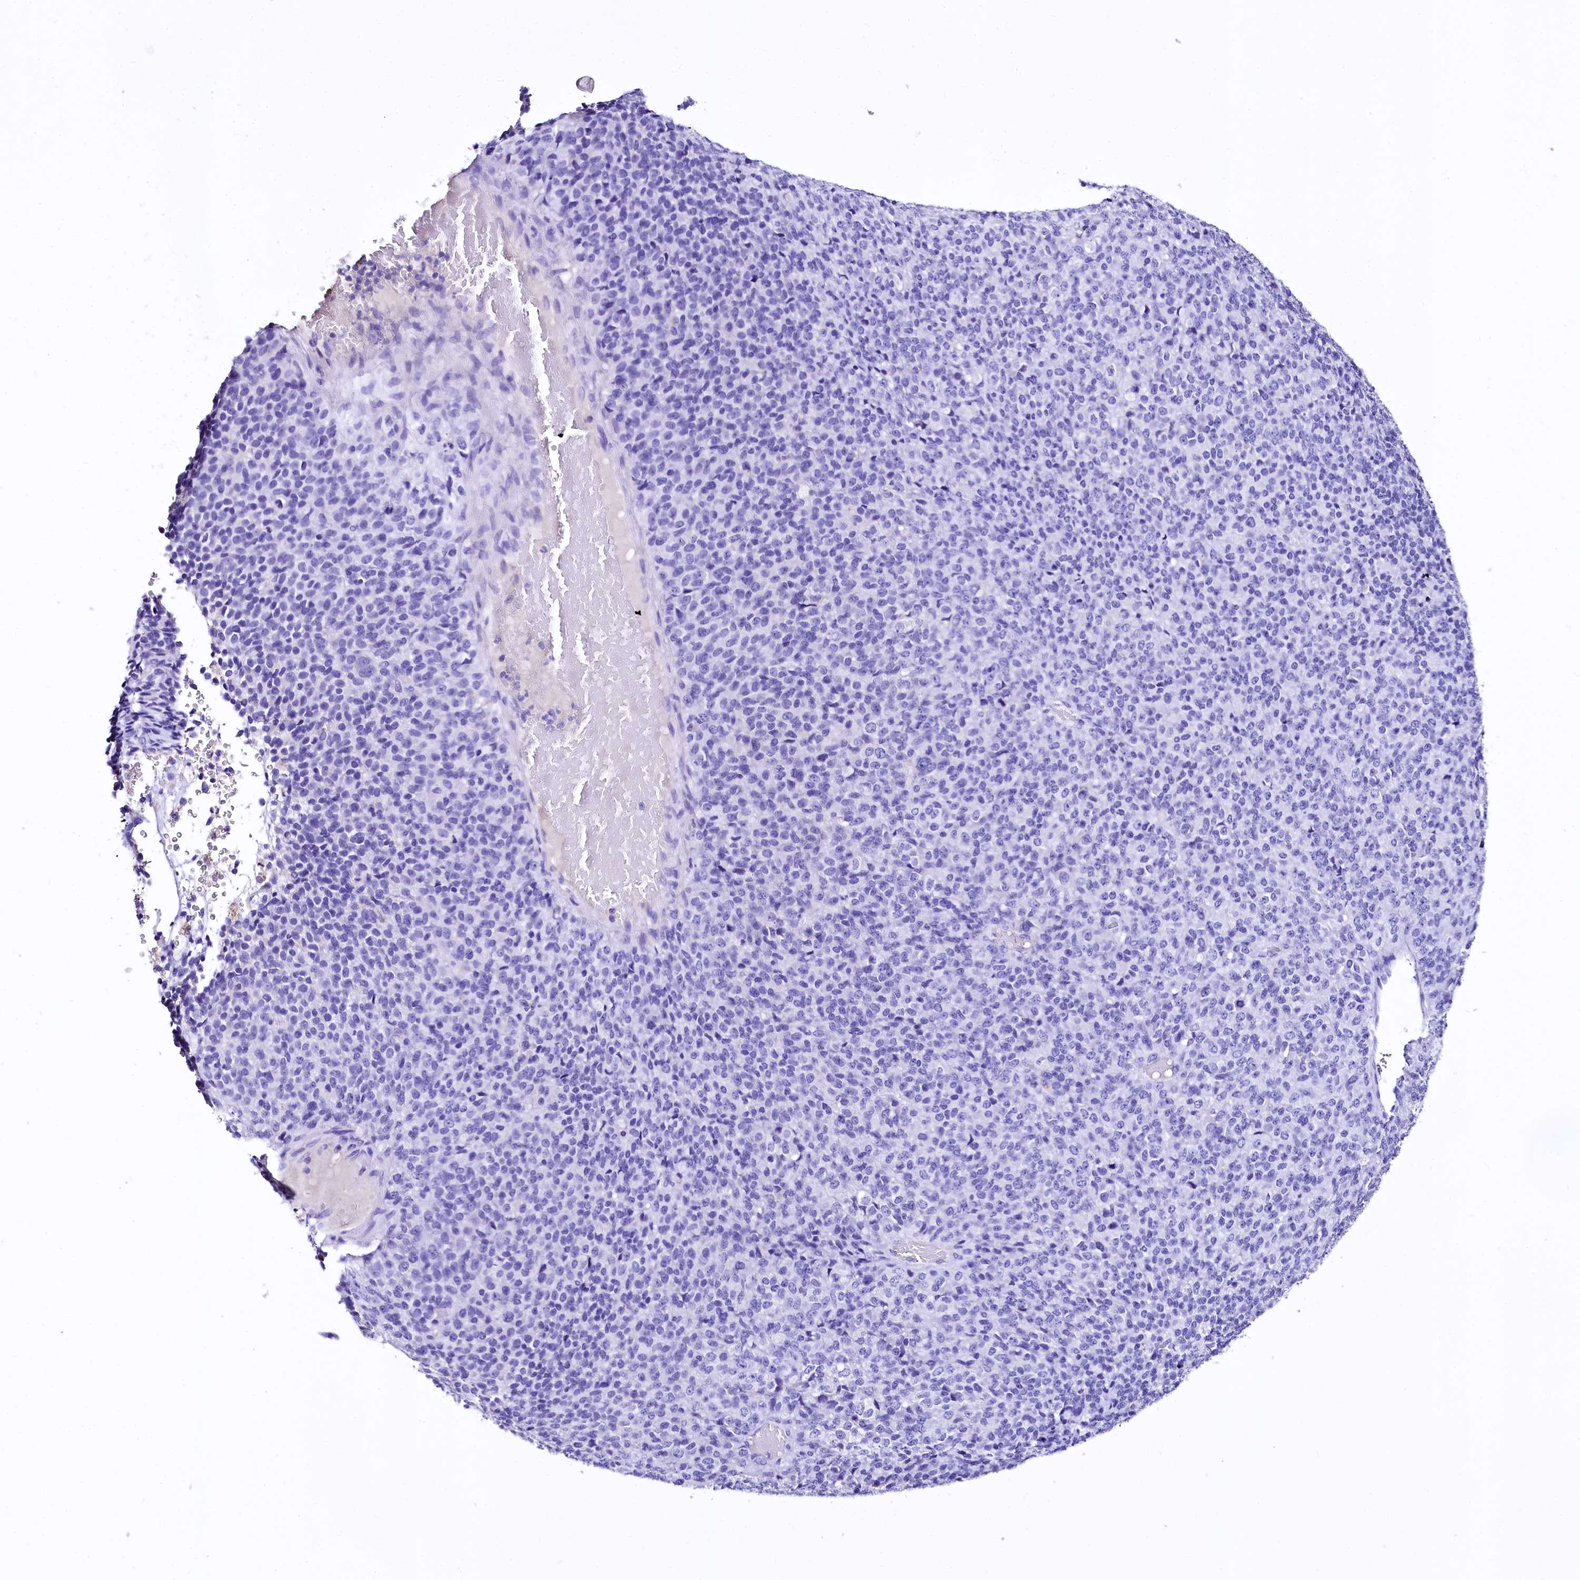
{"staining": {"intensity": "negative", "quantity": "none", "location": "none"}, "tissue": "melanoma", "cell_type": "Tumor cells", "image_type": "cancer", "snomed": [{"axis": "morphology", "description": "Malignant melanoma, Metastatic site"}, {"axis": "topography", "description": "Brain"}], "caption": "A high-resolution image shows immunohistochemistry staining of malignant melanoma (metastatic site), which displays no significant expression in tumor cells.", "gene": "A2ML1", "patient": {"sex": "female", "age": 56}}